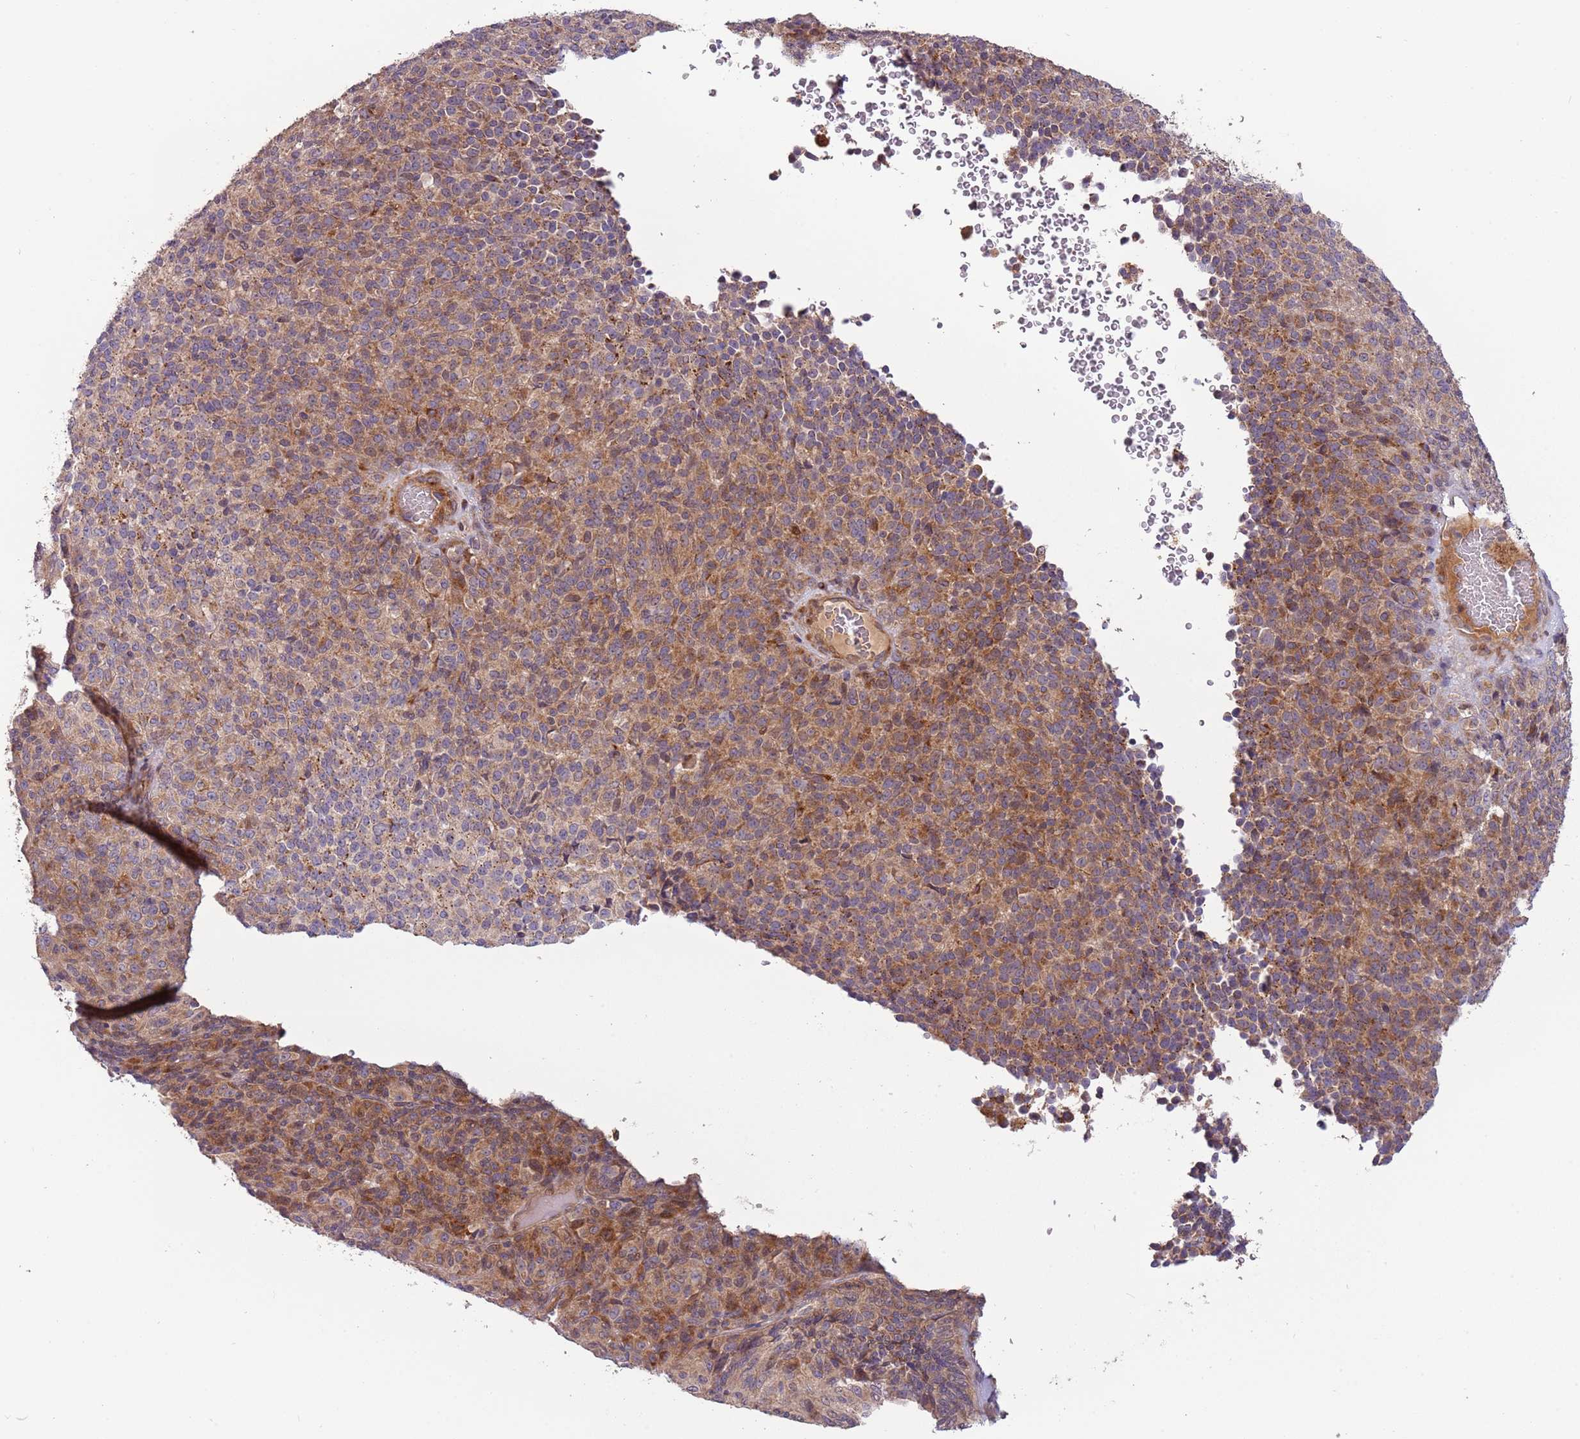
{"staining": {"intensity": "moderate", "quantity": "25%-75%", "location": "cytoplasmic/membranous"}, "tissue": "melanoma", "cell_type": "Tumor cells", "image_type": "cancer", "snomed": [{"axis": "morphology", "description": "Malignant melanoma, Metastatic site"}, {"axis": "topography", "description": "Brain"}], "caption": "This is a micrograph of immunohistochemistry (IHC) staining of malignant melanoma (metastatic site), which shows moderate expression in the cytoplasmic/membranous of tumor cells.", "gene": "RNF128", "patient": {"sex": "female", "age": 56}}